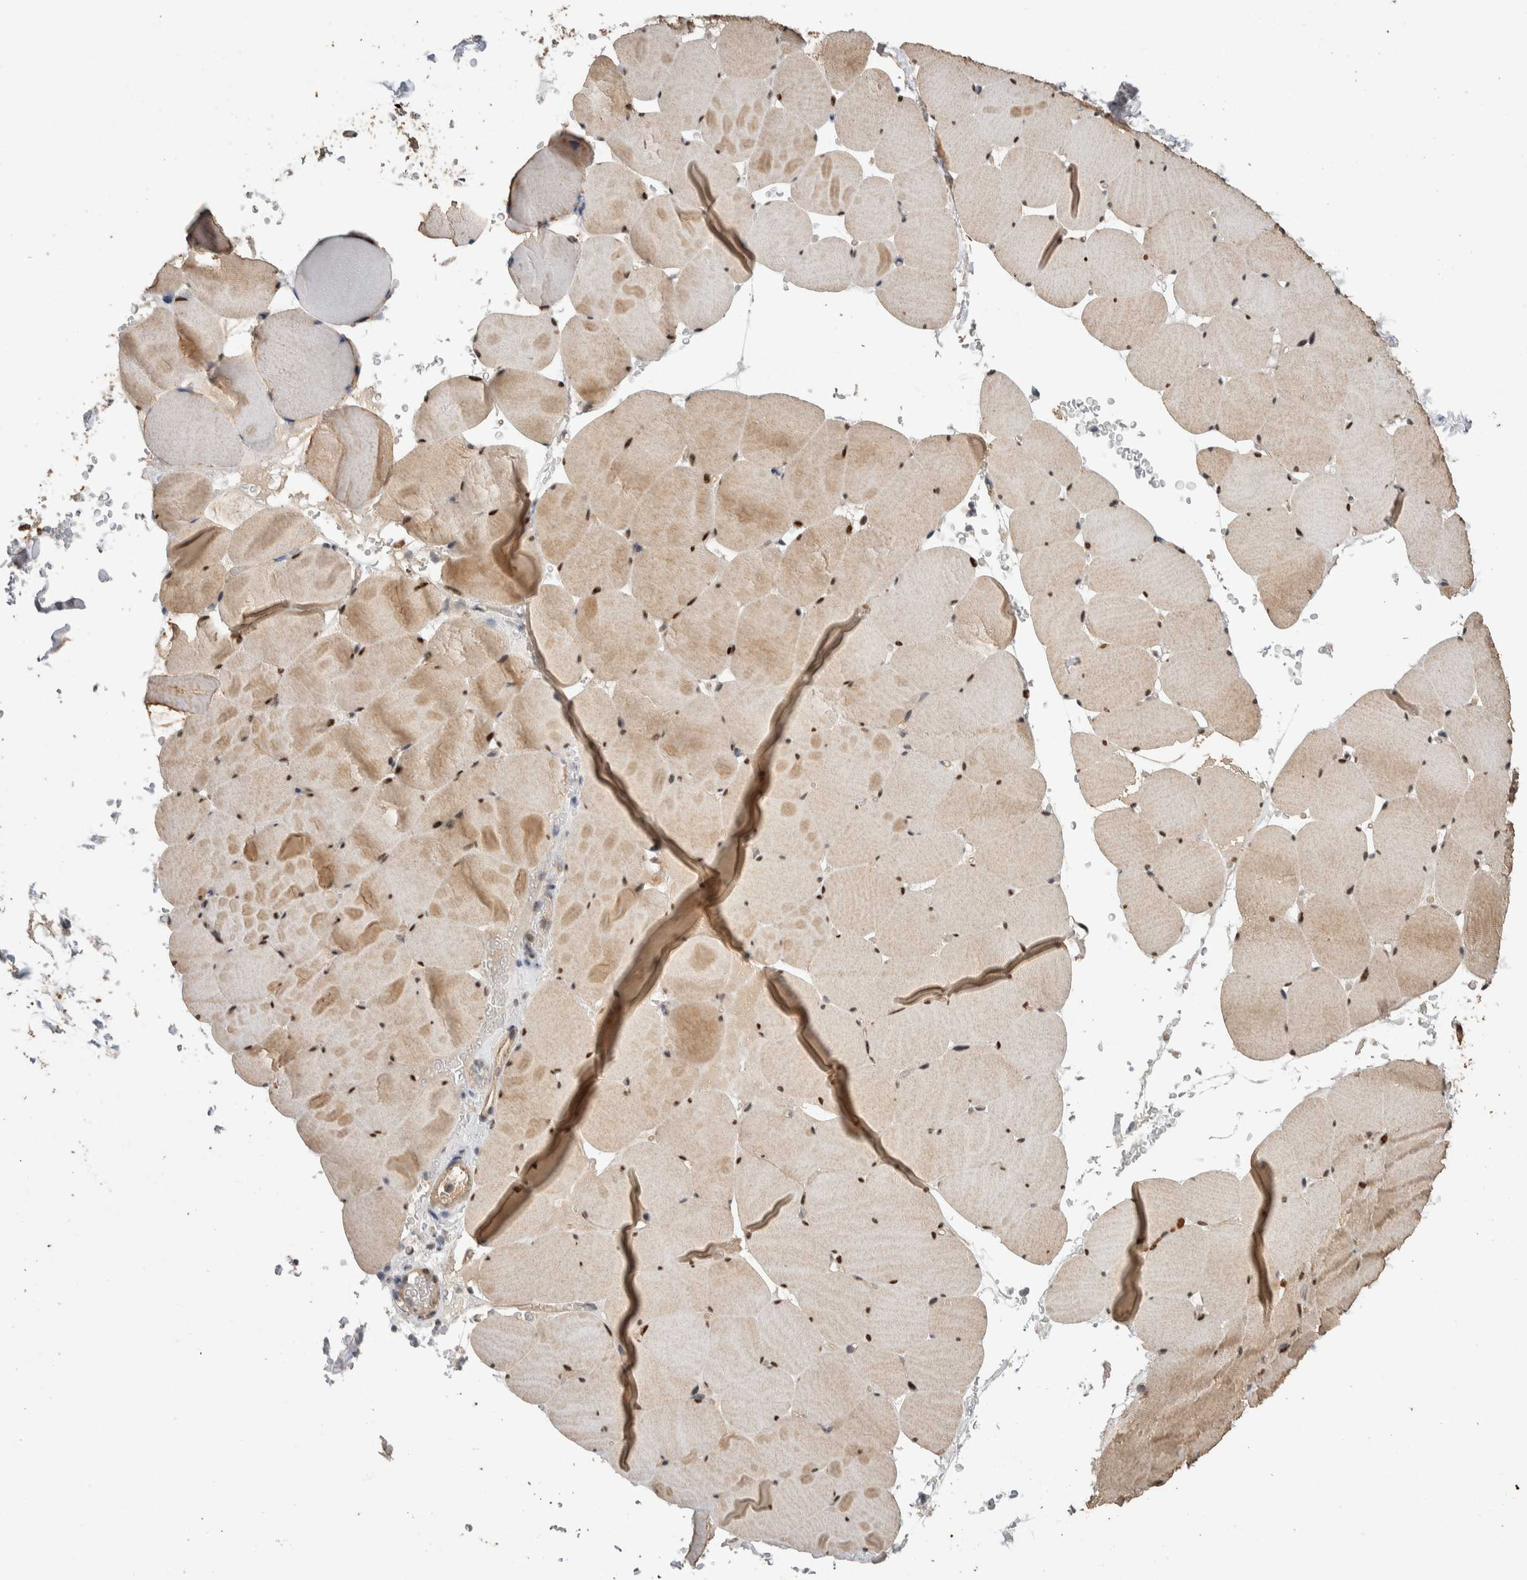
{"staining": {"intensity": "moderate", "quantity": "25%-75%", "location": "cytoplasmic/membranous,nuclear"}, "tissue": "skeletal muscle", "cell_type": "Myocytes", "image_type": "normal", "snomed": [{"axis": "morphology", "description": "Normal tissue, NOS"}, {"axis": "topography", "description": "Skeletal muscle"}], "caption": "Skeletal muscle was stained to show a protein in brown. There is medium levels of moderate cytoplasmic/membranous,nuclear expression in about 25%-75% of myocytes. The staining was performed using DAB (3,3'-diaminobenzidine) to visualize the protein expression in brown, while the nuclei were stained in blue with hematoxylin (Magnification: 20x).", "gene": "CYSRT1", "patient": {"sex": "male", "age": 62}}